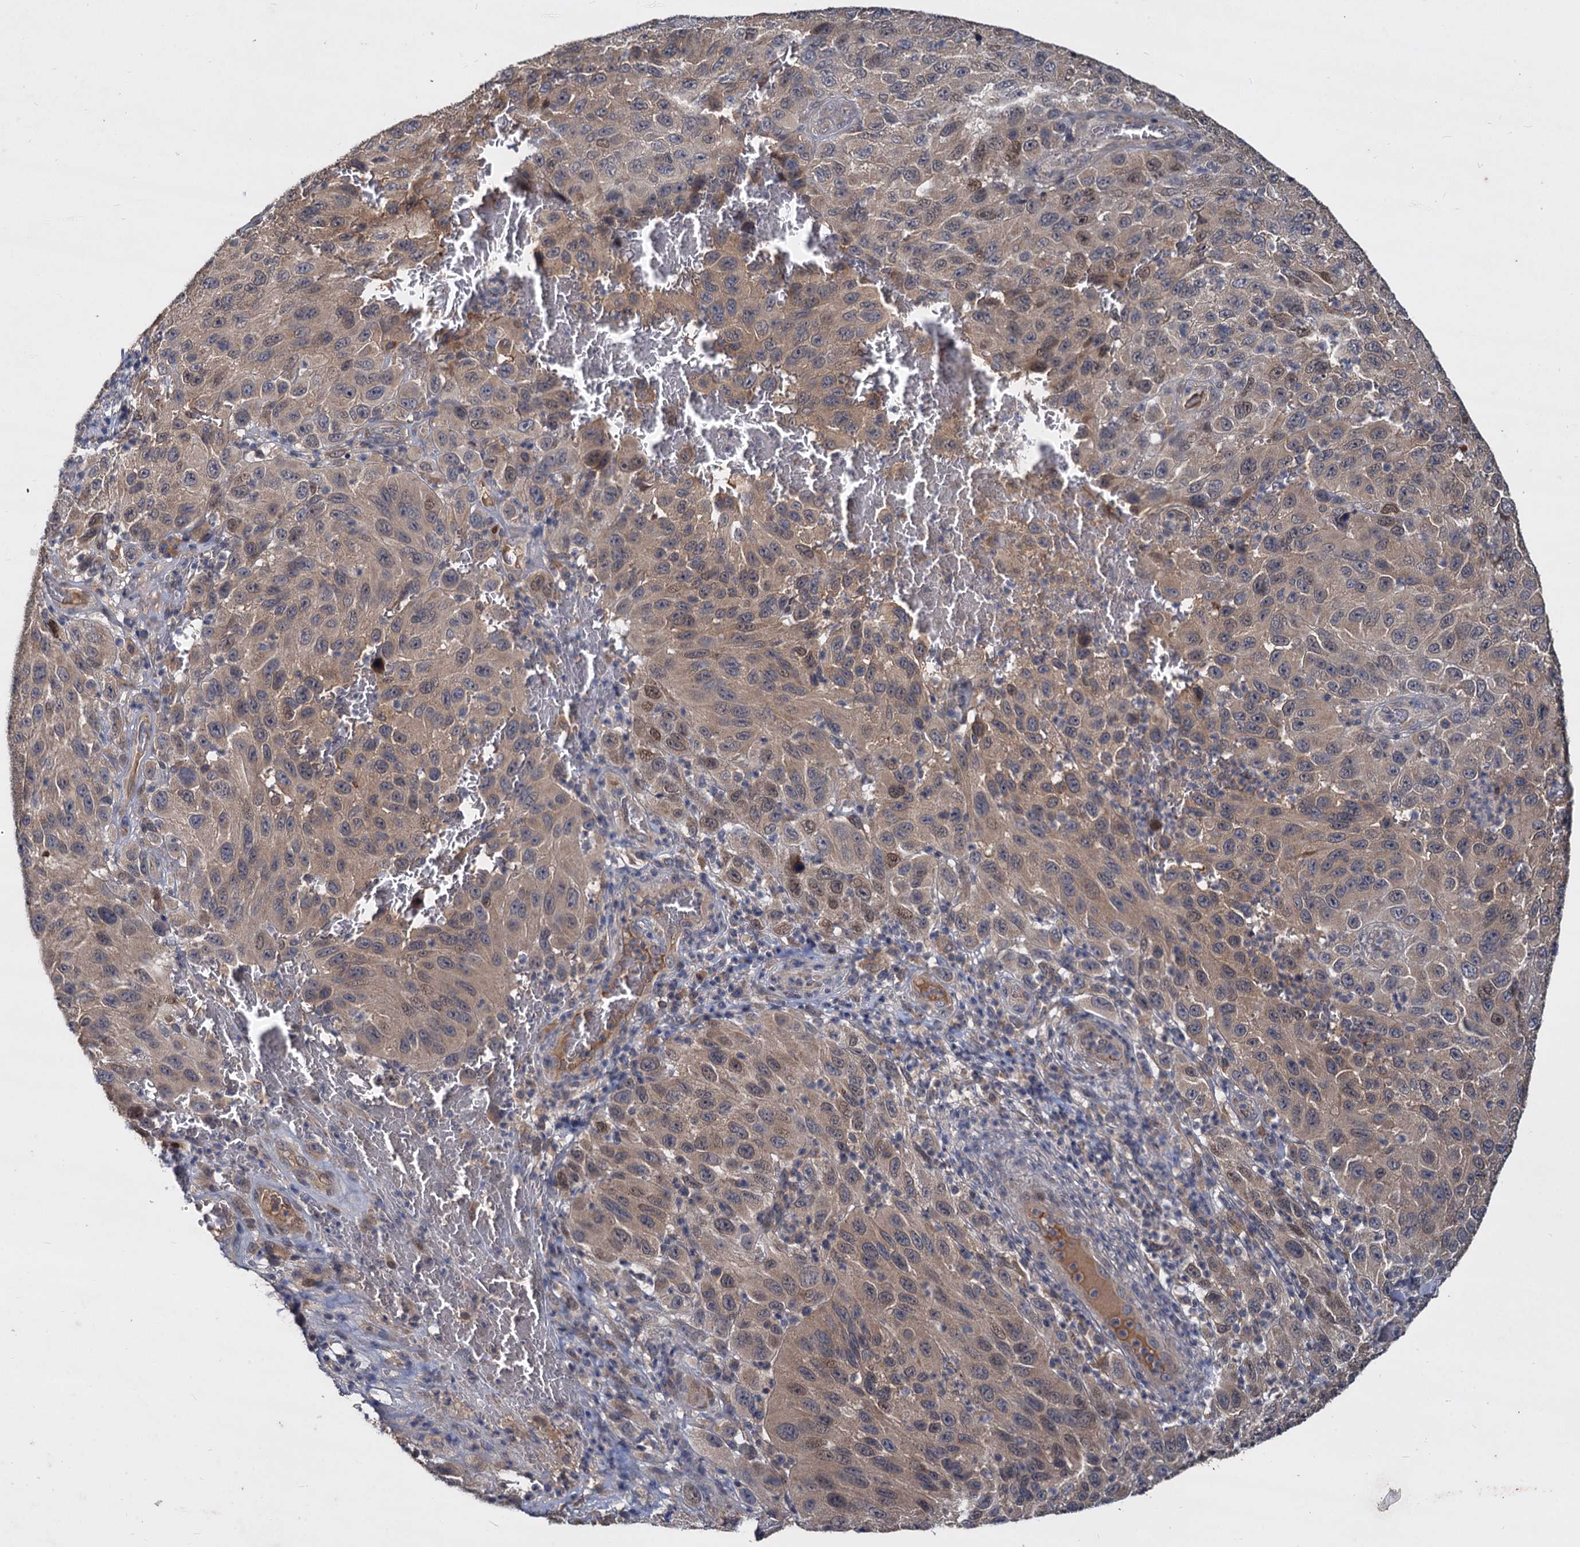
{"staining": {"intensity": "weak", "quantity": "25%-75%", "location": "cytoplasmic/membranous,nuclear"}, "tissue": "melanoma", "cell_type": "Tumor cells", "image_type": "cancer", "snomed": [{"axis": "morphology", "description": "Normal tissue, NOS"}, {"axis": "morphology", "description": "Malignant melanoma, NOS"}, {"axis": "topography", "description": "Skin"}], "caption": "Human melanoma stained for a protein (brown) displays weak cytoplasmic/membranous and nuclear positive staining in approximately 25%-75% of tumor cells.", "gene": "CCDC184", "patient": {"sex": "female", "age": 96}}